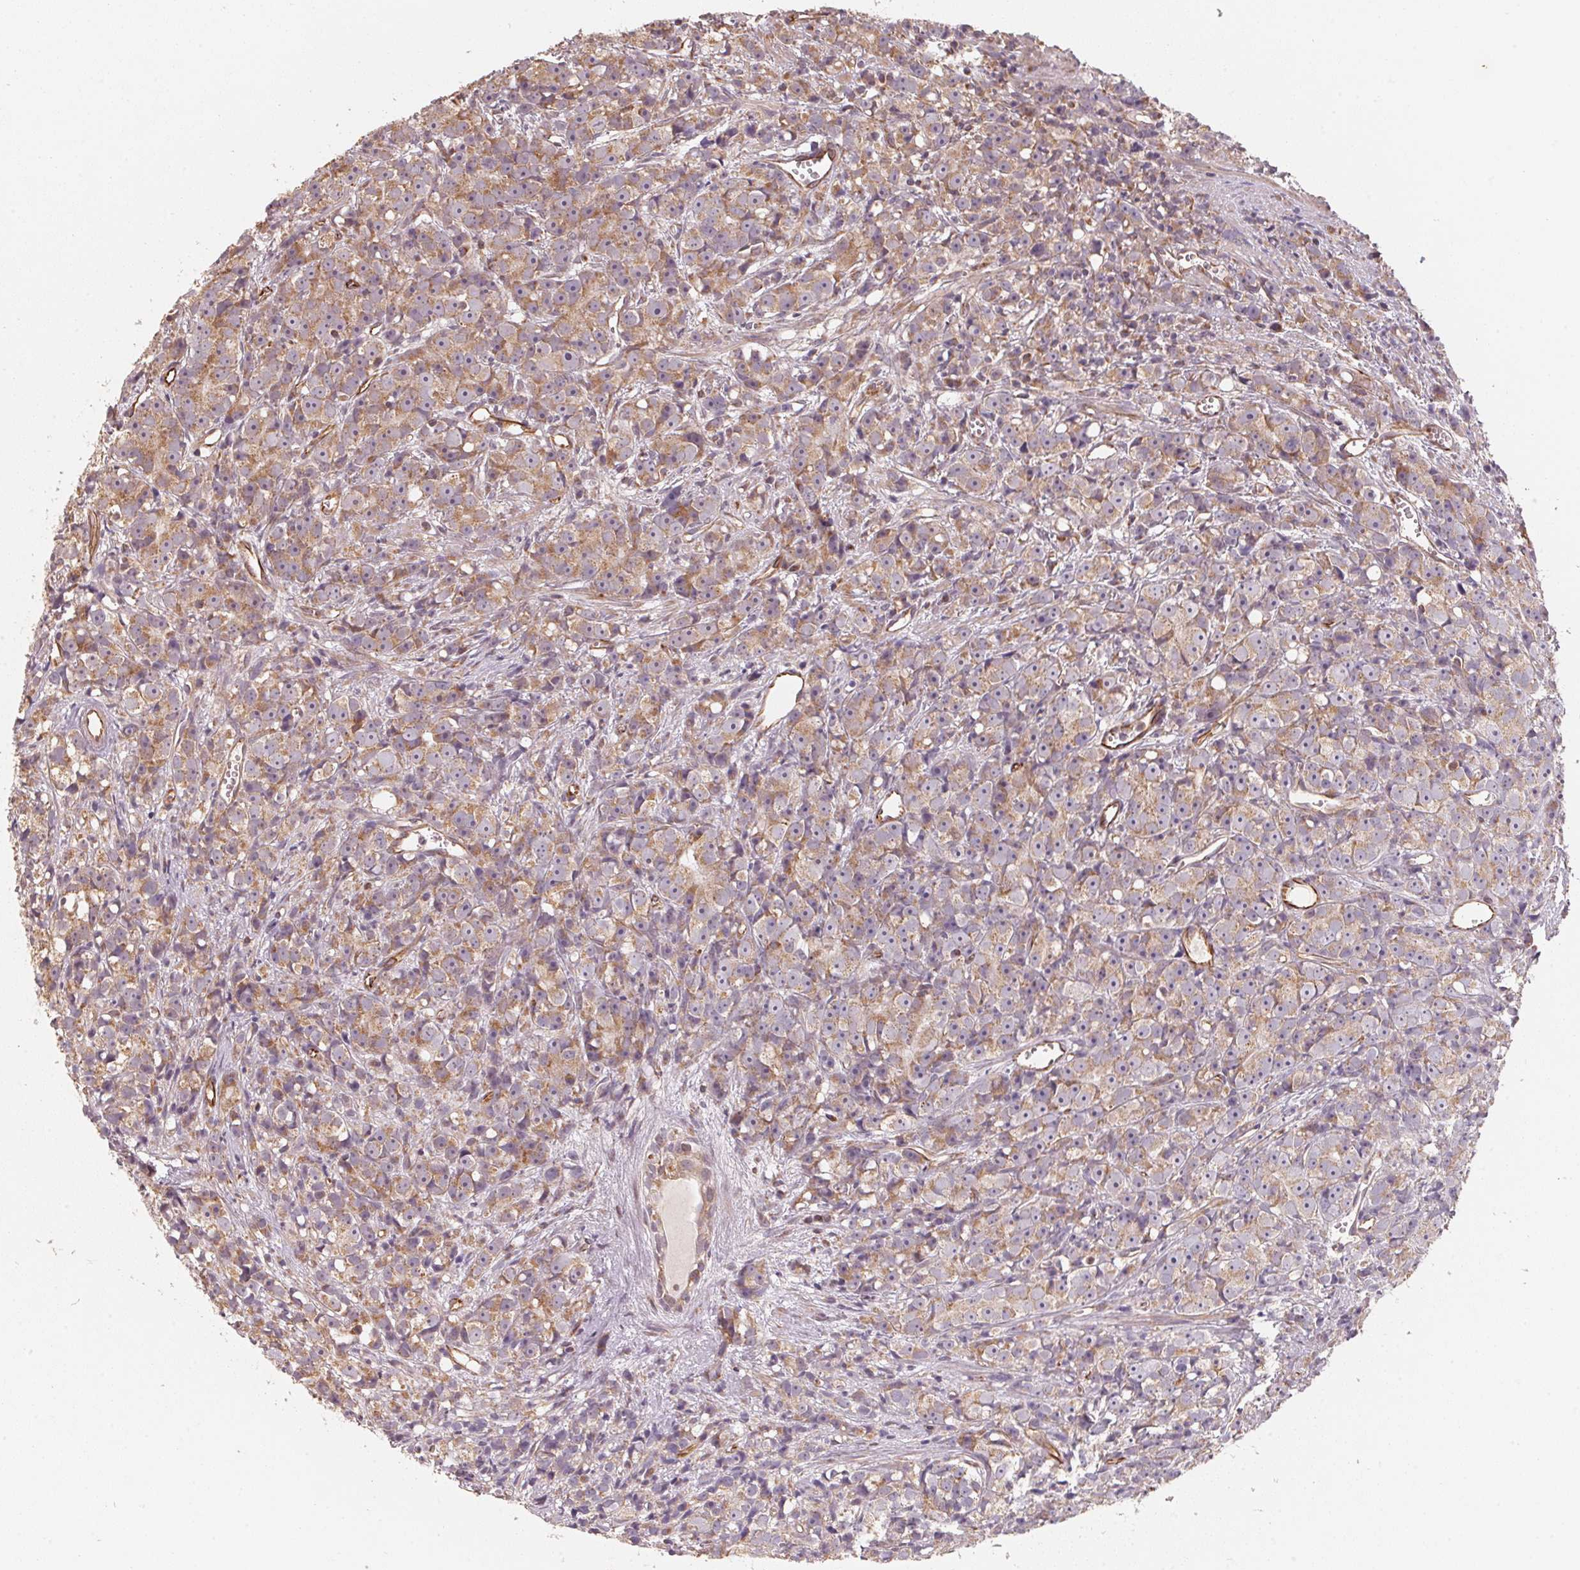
{"staining": {"intensity": "weak", "quantity": ">75%", "location": "cytoplasmic/membranous"}, "tissue": "prostate cancer", "cell_type": "Tumor cells", "image_type": "cancer", "snomed": [{"axis": "morphology", "description": "Adenocarcinoma, High grade"}, {"axis": "topography", "description": "Prostate"}], "caption": "Immunohistochemical staining of human adenocarcinoma (high-grade) (prostate) displays low levels of weak cytoplasmic/membranous expression in approximately >75% of tumor cells. The staining was performed using DAB (3,3'-diaminobenzidine), with brown indicating positive protein expression. Nuclei are stained blue with hematoxylin.", "gene": "TSPAN12", "patient": {"sex": "male", "age": 77}}